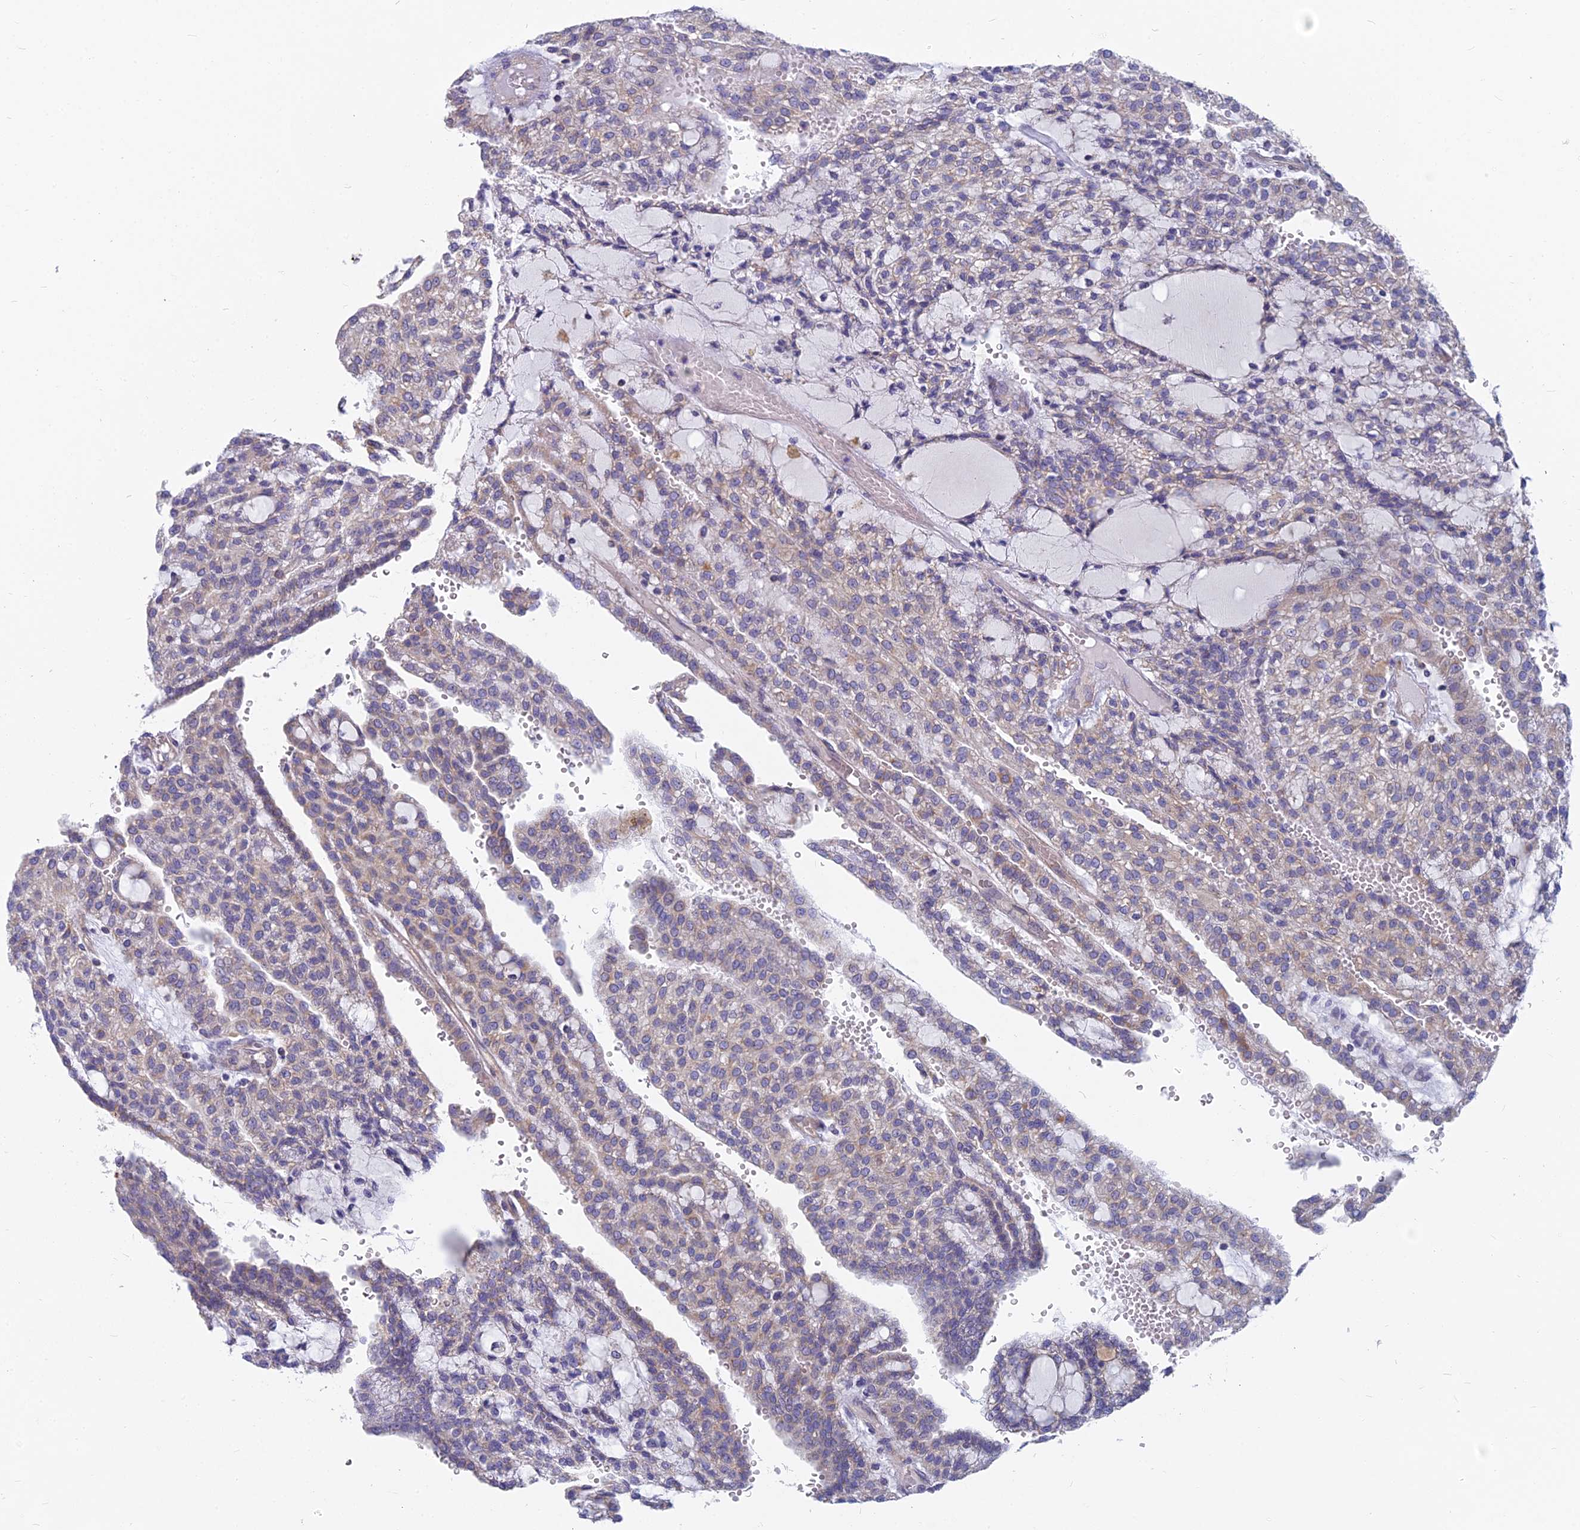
{"staining": {"intensity": "weak", "quantity": "<25%", "location": "cytoplasmic/membranous"}, "tissue": "renal cancer", "cell_type": "Tumor cells", "image_type": "cancer", "snomed": [{"axis": "morphology", "description": "Adenocarcinoma, NOS"}, {"axis": "topography", "description": "Kidney"}], "caption": "Tumor cells show no significant expression in renal cancer (adenocarcinoma).", "gene": "COX20", "patient": {"sex": "male", "age": 63}}